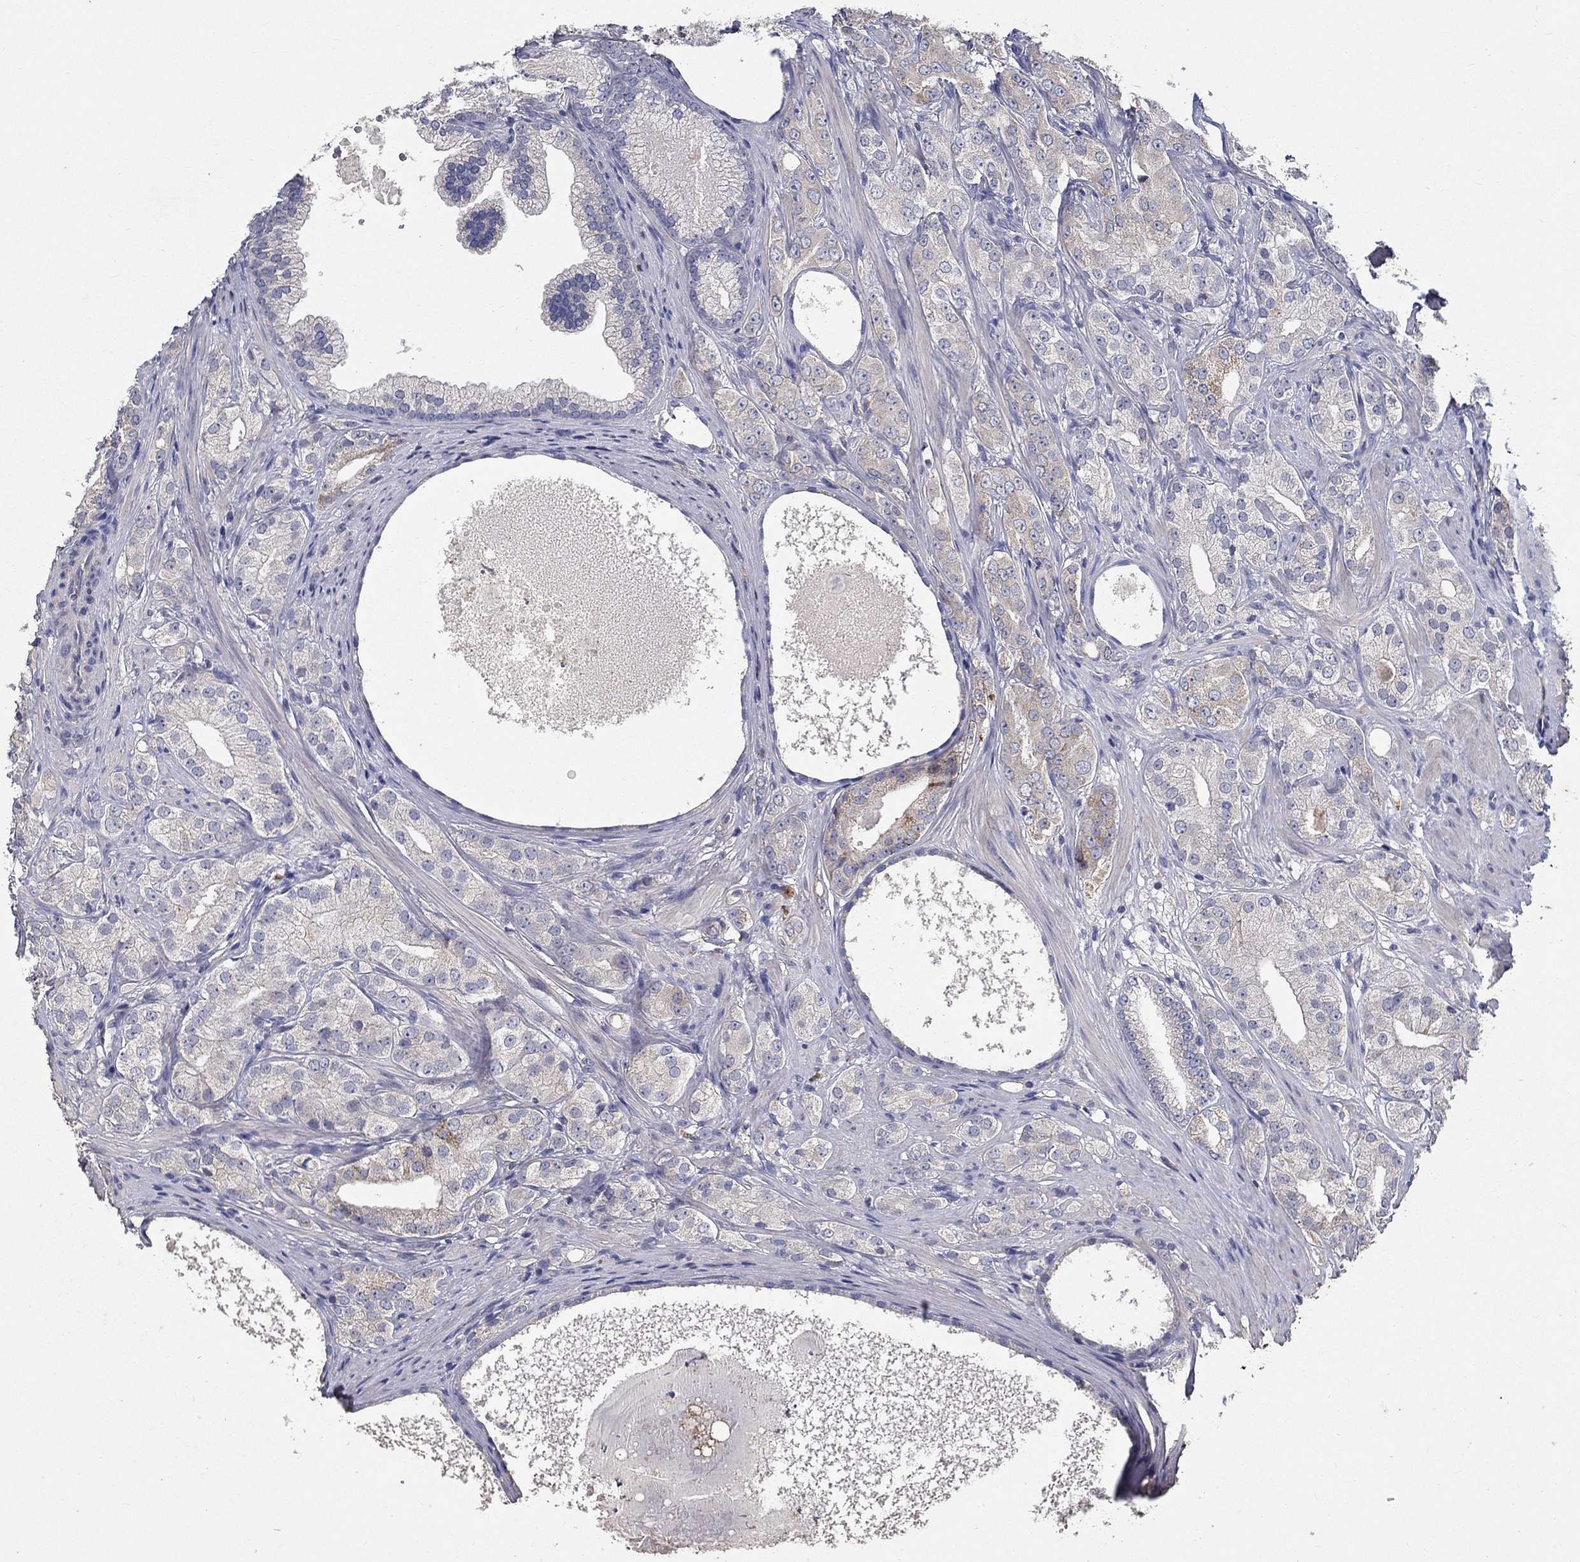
{"staining": {"intensity": "weak", "quantity": "<25%", "location": "cytoplasmic/membranous"}, "tissue": "prostate cancer", "cell_type": "Tumor cells", "image_type": "cancer", "snomed": [{"axis": "morphology", "description": "Adenocarcinoma, High grade"}, {"axis": "topography", "description": "Prostate and seminal vesicle, NOS"}], "caption": "Prostate cancer (adenocarcinoma (high-grade)) stained for a protein using IHC shows no staining tumor cells.", "gene": "PROZ", "patient": {"sex": "male", "age": 62}}